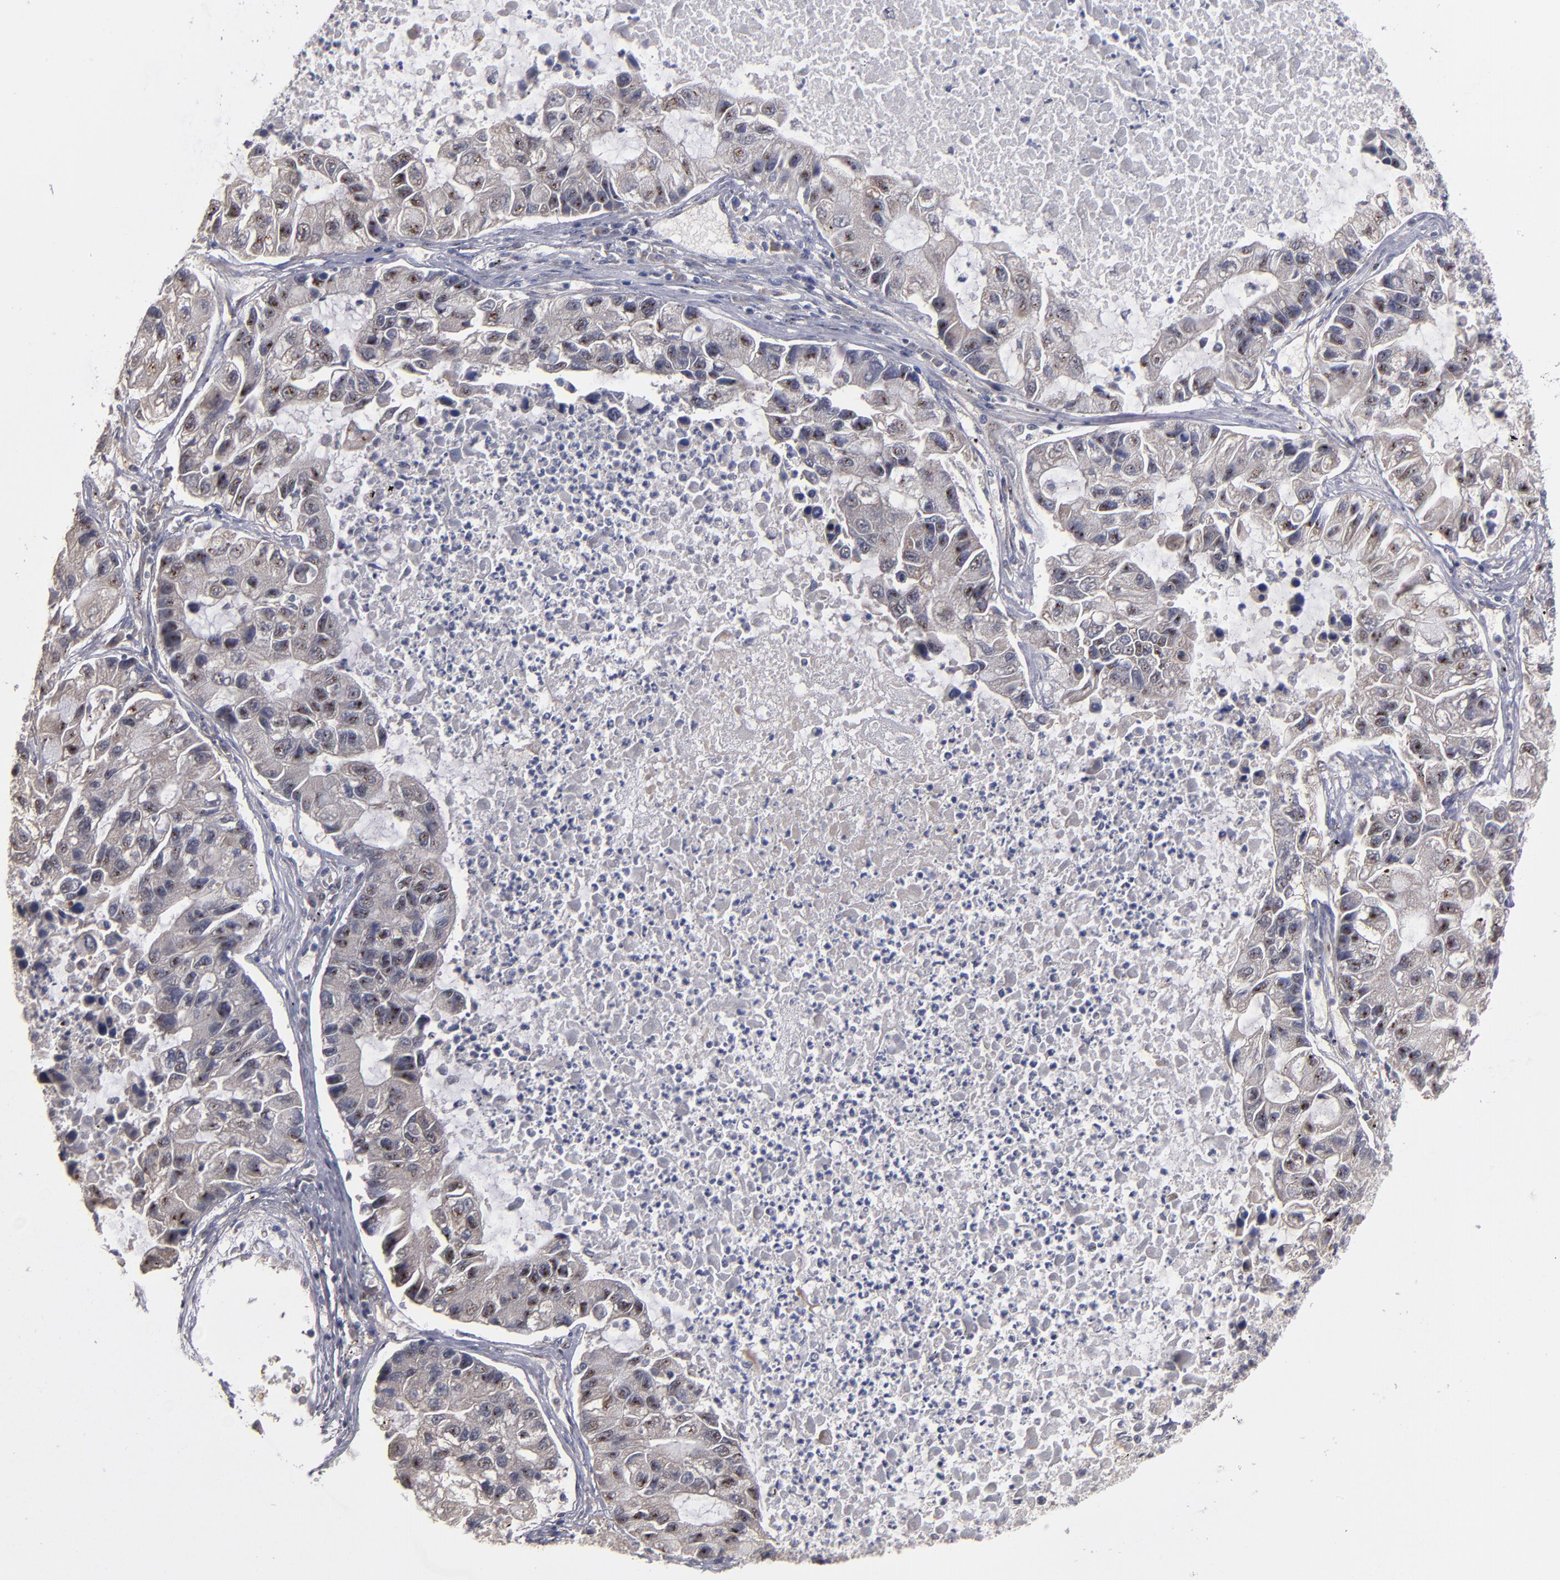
{"staining": {"intensity": "negative", "quantity": "none", "location": "none"}, "tissue": "lung cancer", "cell_type": "Tumor cells", "image_type": "cancer", "snomed": [{"axis": "morphology", "description": "Adenocarcinoma, NOS"}, {"axis": "topography", "description": "Lung"}], "caption": "A high-resolution histopathology image shows immunohistochemistry staining of lung cancer (adenocarcinoma), which shows no significant expression in tumor cells.", "gene": "EXD2", "patient": {"sex": "female", "age": 51}}